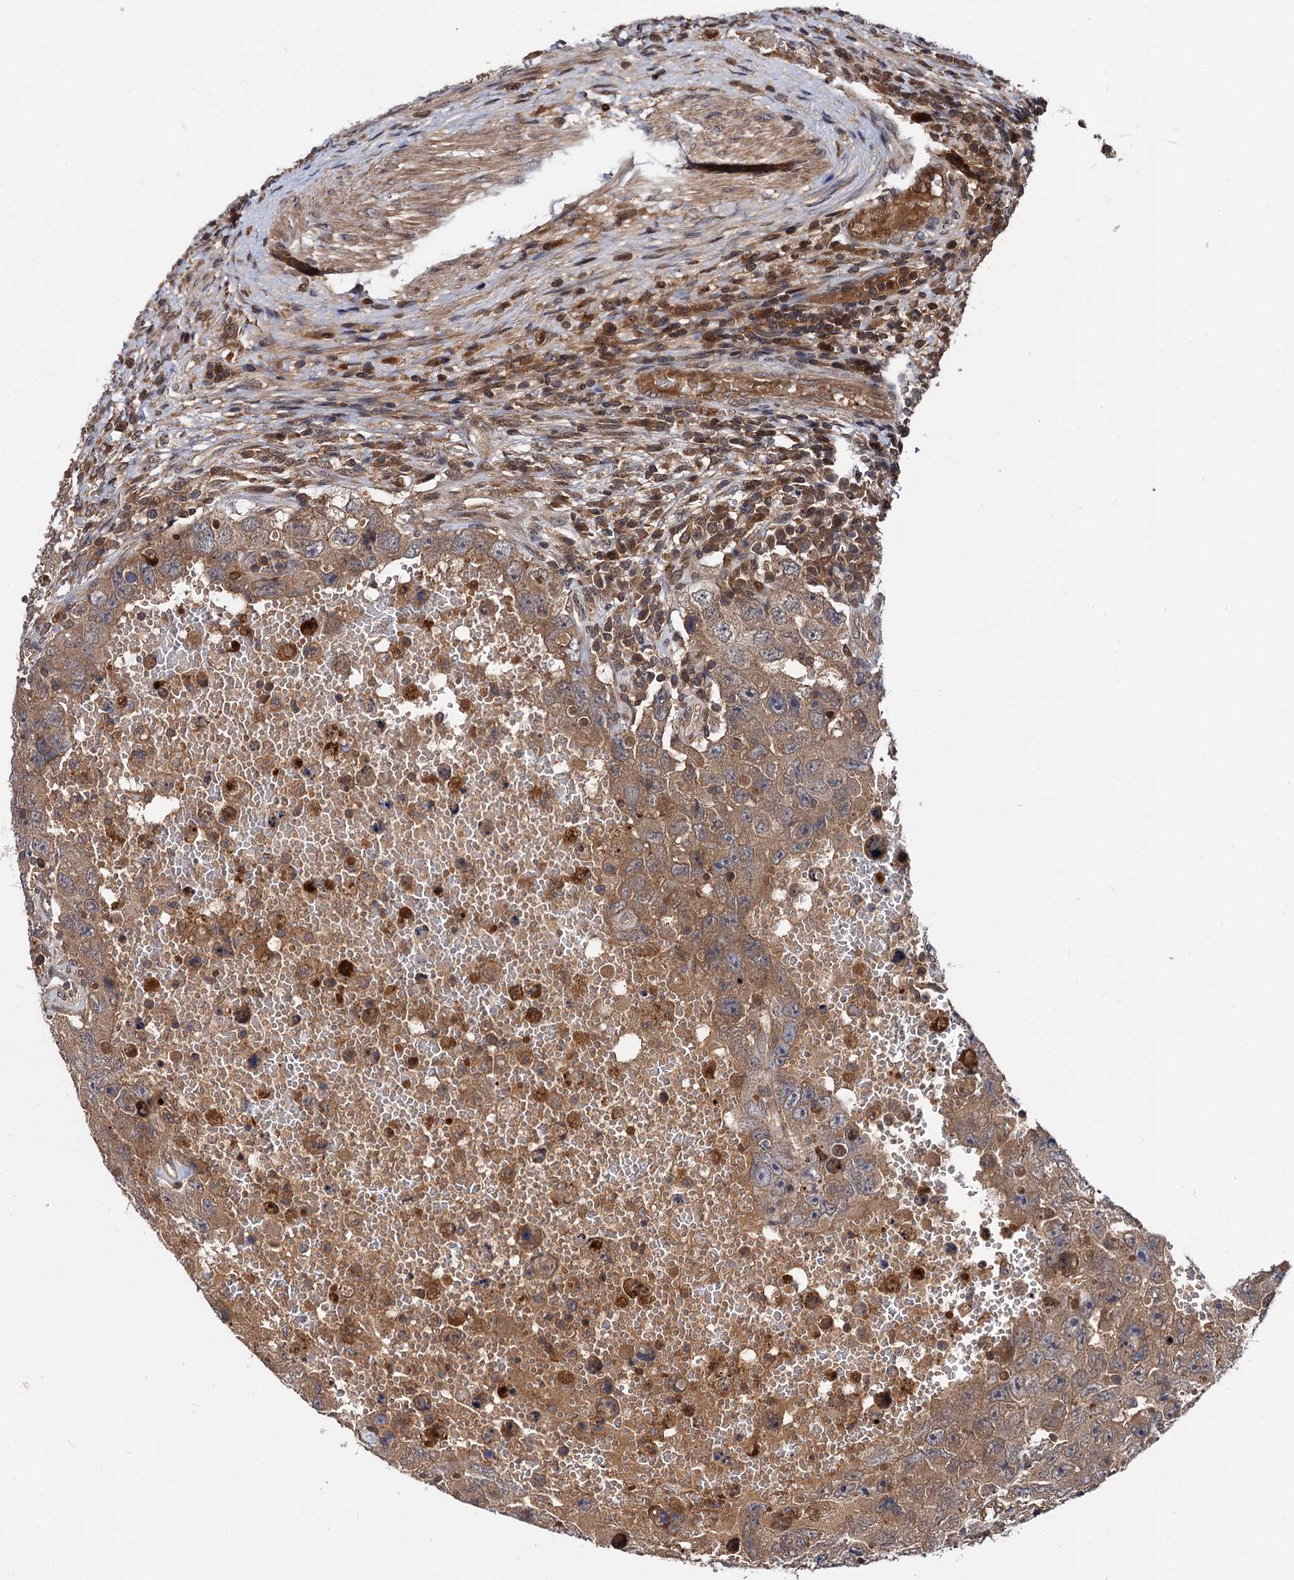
{"staining": {"intensity": "moderate", "quantity": ">75%", "location": "cytoplasmic/membranous"}, "tissue": "testis cancer", "cell_type": "Tumor cells", "image_type": "cancer", "snomed": [{"axis": "morphology", "description": "Carcinoma, Embryonal, NOS"}, {"axis": "topography", "description": "Testis"}], "caption": "Testis cancer (embryonal carcinoma) stained with a brown dye demonstrates moderate cytoplasmic/membranous positive expression in approximately >75% of tumor cells.", "gene": "SELENOP", "patient": {"sex": "male", "age": 26}}